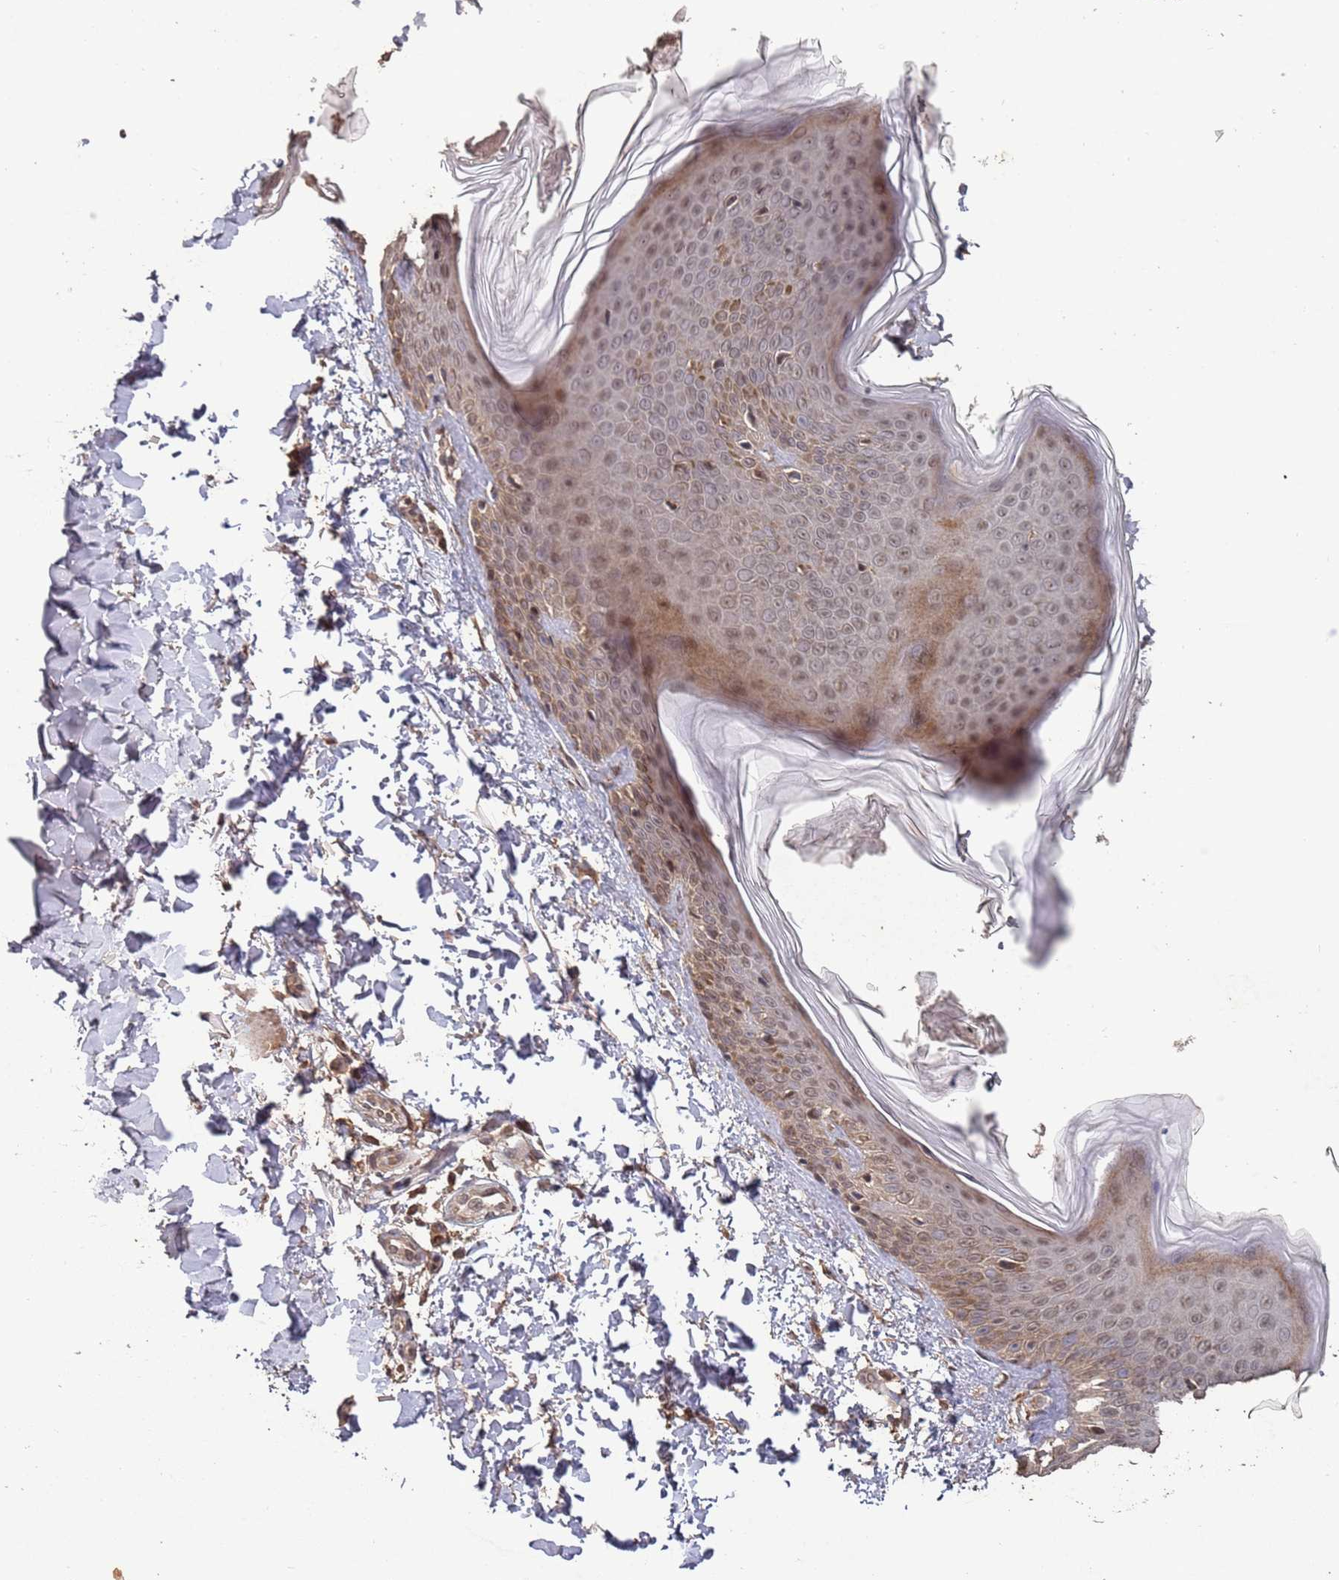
{"staining": {"intensity": "moderate", "quantity": ">75%", "location": "cytoplasmic/membranous,nuclear"}, "tissue": "skin", "cell_type": "Fibroblasts", "image_type": "normal", "snomed": [{"axis": "morphology", "description": "Normal tissue, NOS"}, {"axis": "topography", "description": "Skin"}], "caption": "A medium amount of moderate cytoplasmic/membranous,nuclear staining is present in about >75% of fibroblasts in normal skin. The protein of interest is stained brown, and the nuclei are stained in blue (DAB IHC with brightfield microscopy, high magnification).", "gene": "FRAT1", "patient": {"sex": "male", "age": 37}}